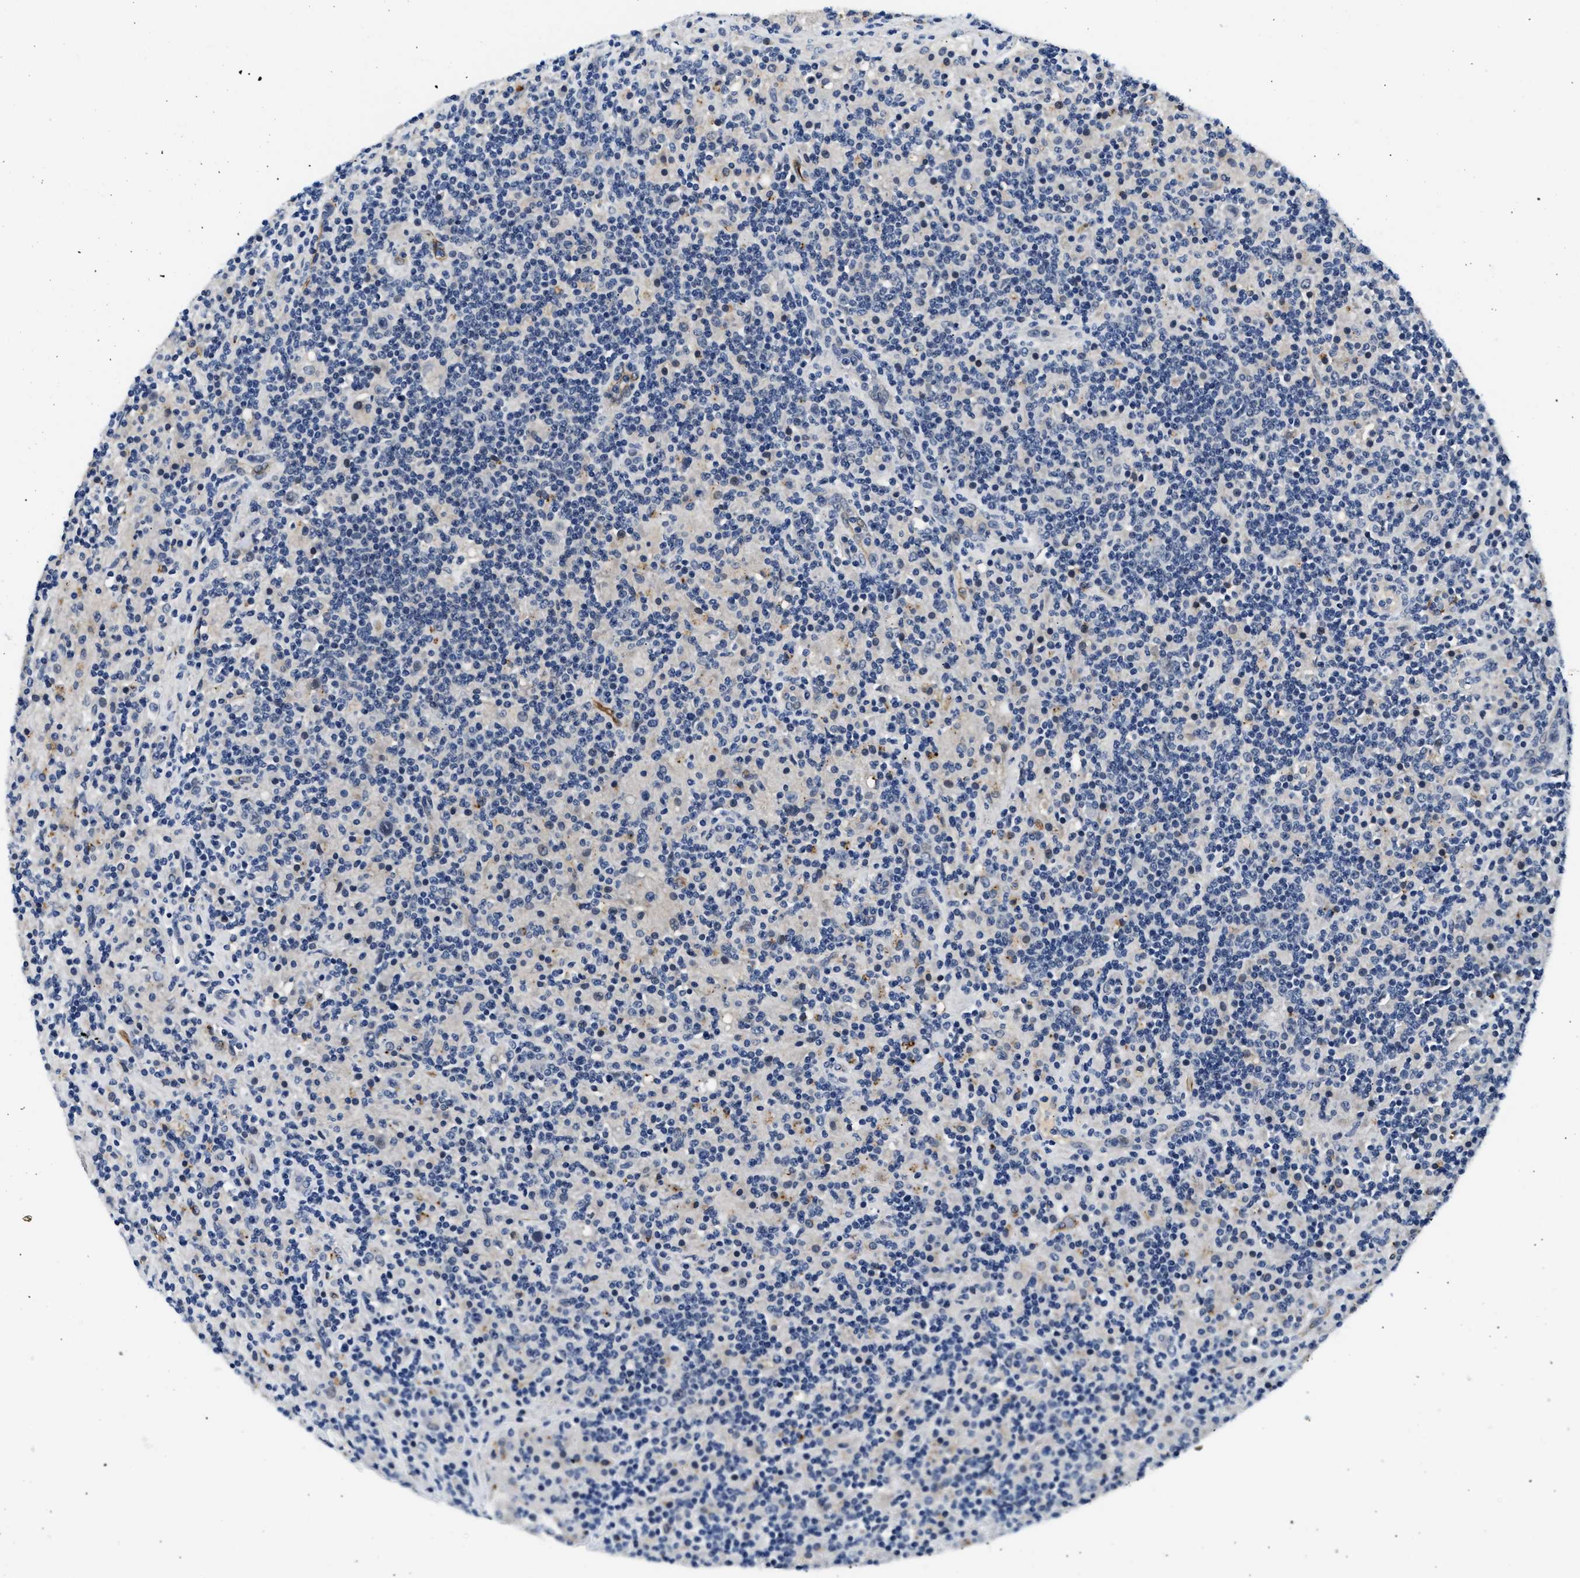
{"staining": {"intensity": "negative", "quantity": "none", "location": "none"}, "tissue": "lymphoma", "cell_type": "Tumor cells", "image_type": "cancer", "snomed": [{"axis": "morphology", "description": "Hodgkin's disease, NOS"}, {"axis": "topography", "description": "Lymph node"}], "caption": "Micrograph shows no significant protein expression in tumor cells of Hodgkin's disease.", "gene": "MED22", "patient": {"sex": "male", "age": 70}}